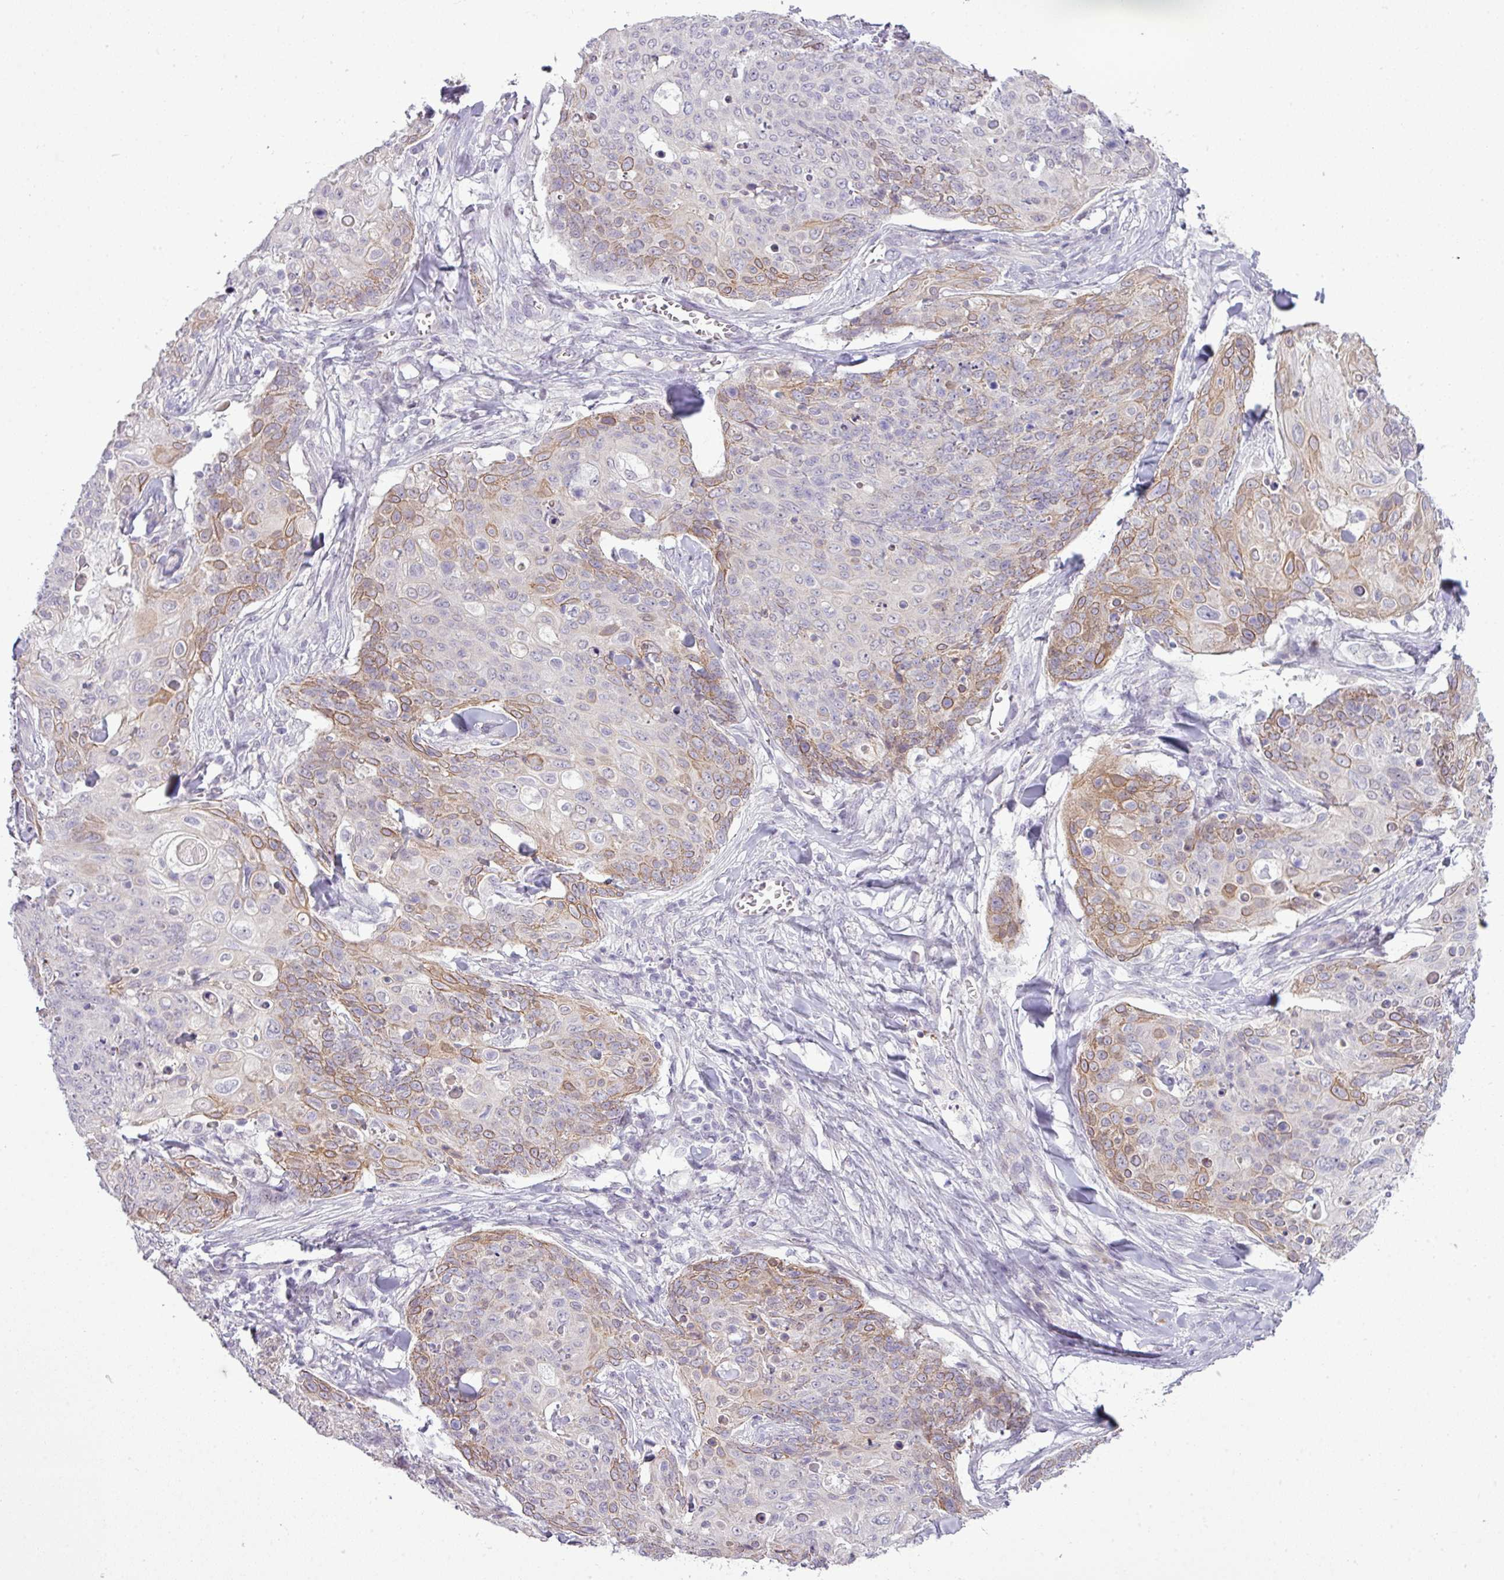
{"staining": {"intensity": "moderate", "quantity": "25%-75%", "location": "cytoplasmic/membranous"}, "tissue": "skin cancer", "cell_type": "Tumor cells", "image_type": "cancer", "snomed": [{"axis": "morphology", "description": "Squamous cell carcinoma, NOS"}, {"axis": "topography", "description": "Skin"}, {"axis": "topography", "description": "Vulva"}], "caption": "Tumor cells display medium levels of moderate cytoplasmic/membranous staining in approximately 25%-75% of cells in human squamous cell carcinoma (skin).", "gene": "ZNF688", "patient": {"sex": "female", "age": 85}}